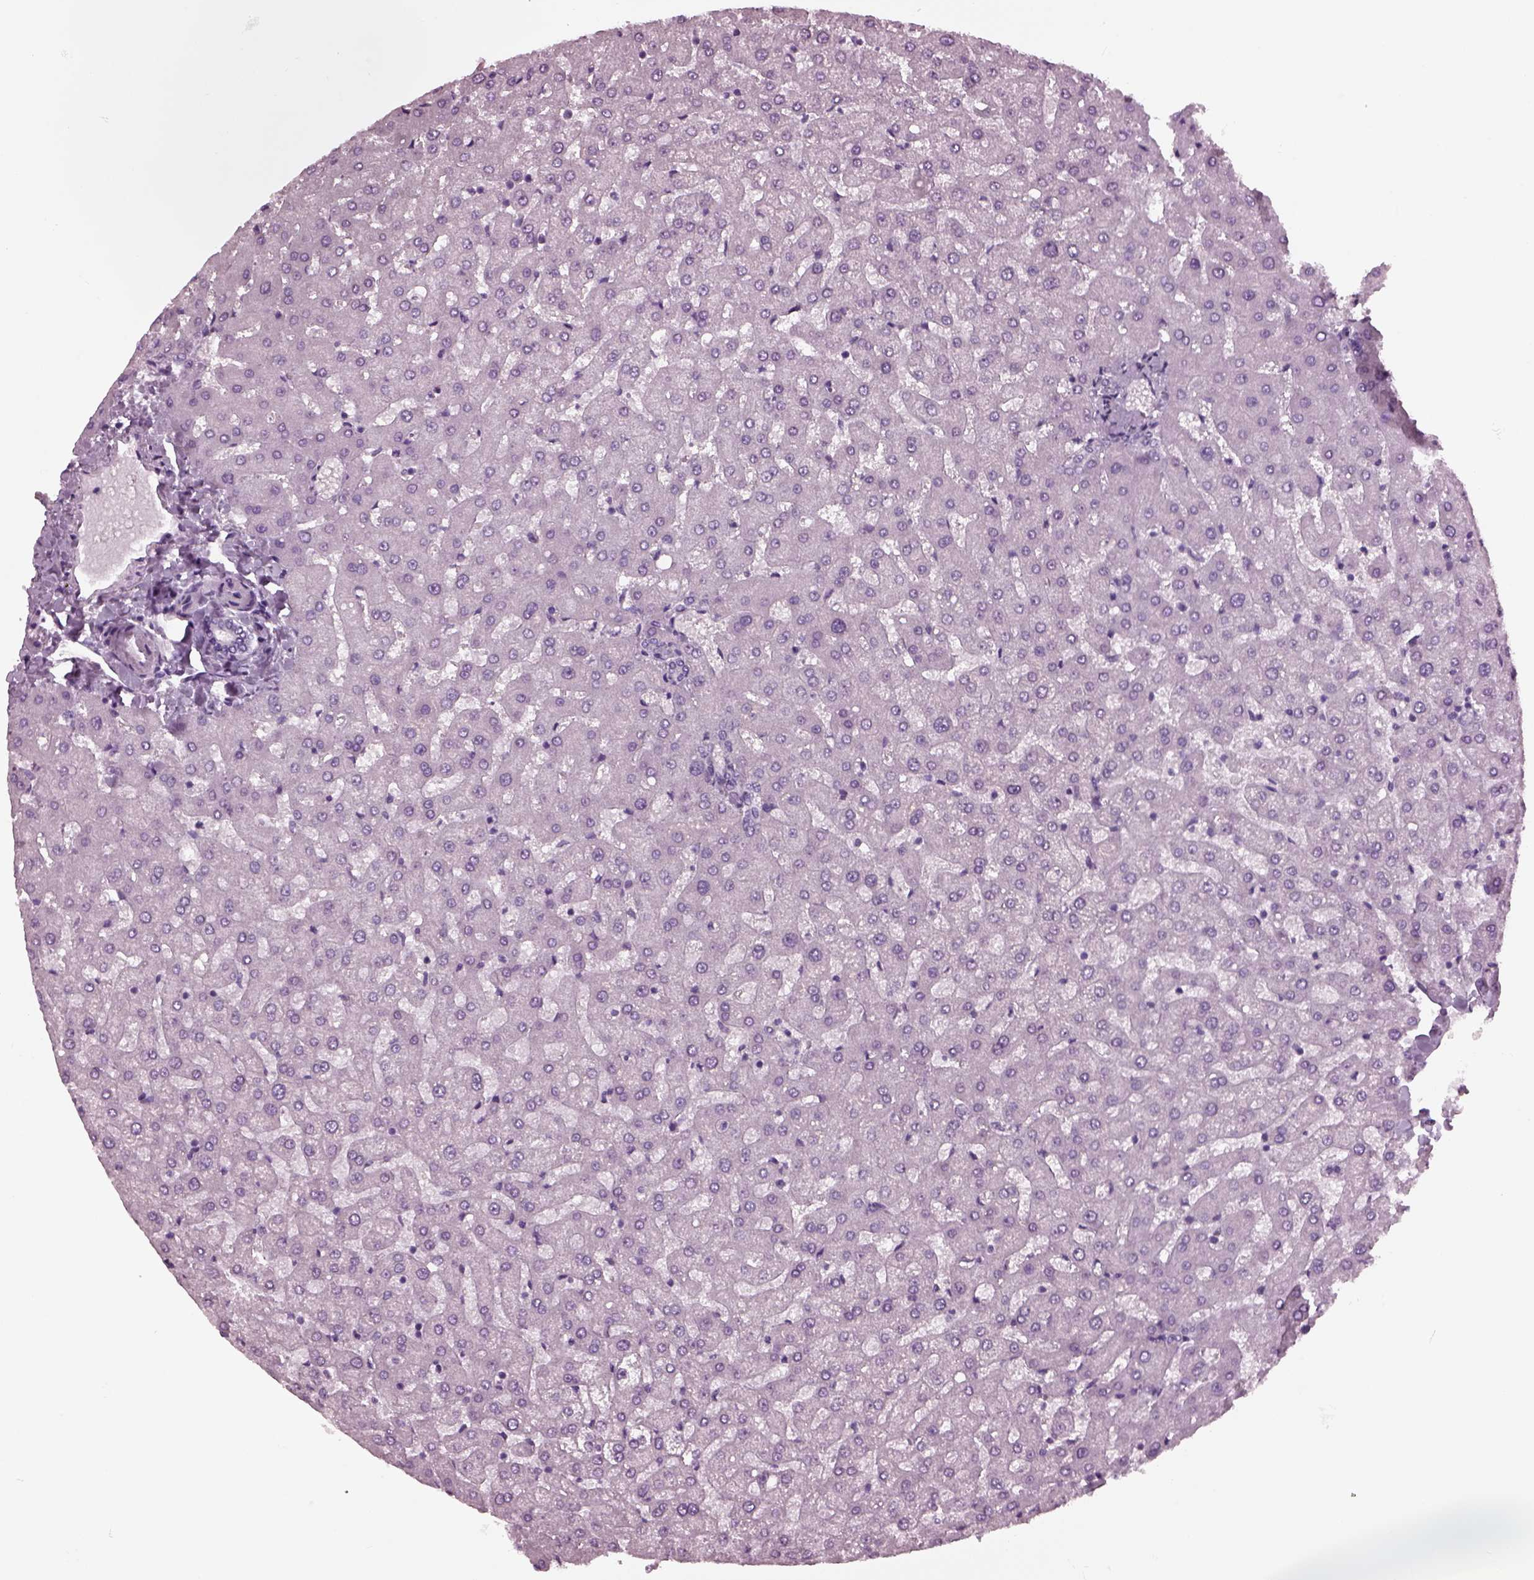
{"staining": {"intensity": "negative", "quantity": "none", "location": "none"}, "tissue": "liver", "cell_type": "Cholangiocytes", "image_type": "normal", "snomed": [{"axis": "morphology", "description": "Normal tissue, NOS"}, {"axis": "topography", "description": "Liver"}], "caption": "Liver was stained to show a protein in brown. There is no significant staining in cholangiocytes. (DAB (3,3'-diaminobenzidine) immunohistochemistry (IHC) with hematoxylin counter stain).", "gene": "TPPP2", "patient": {"sex": "female", "age": 50}}